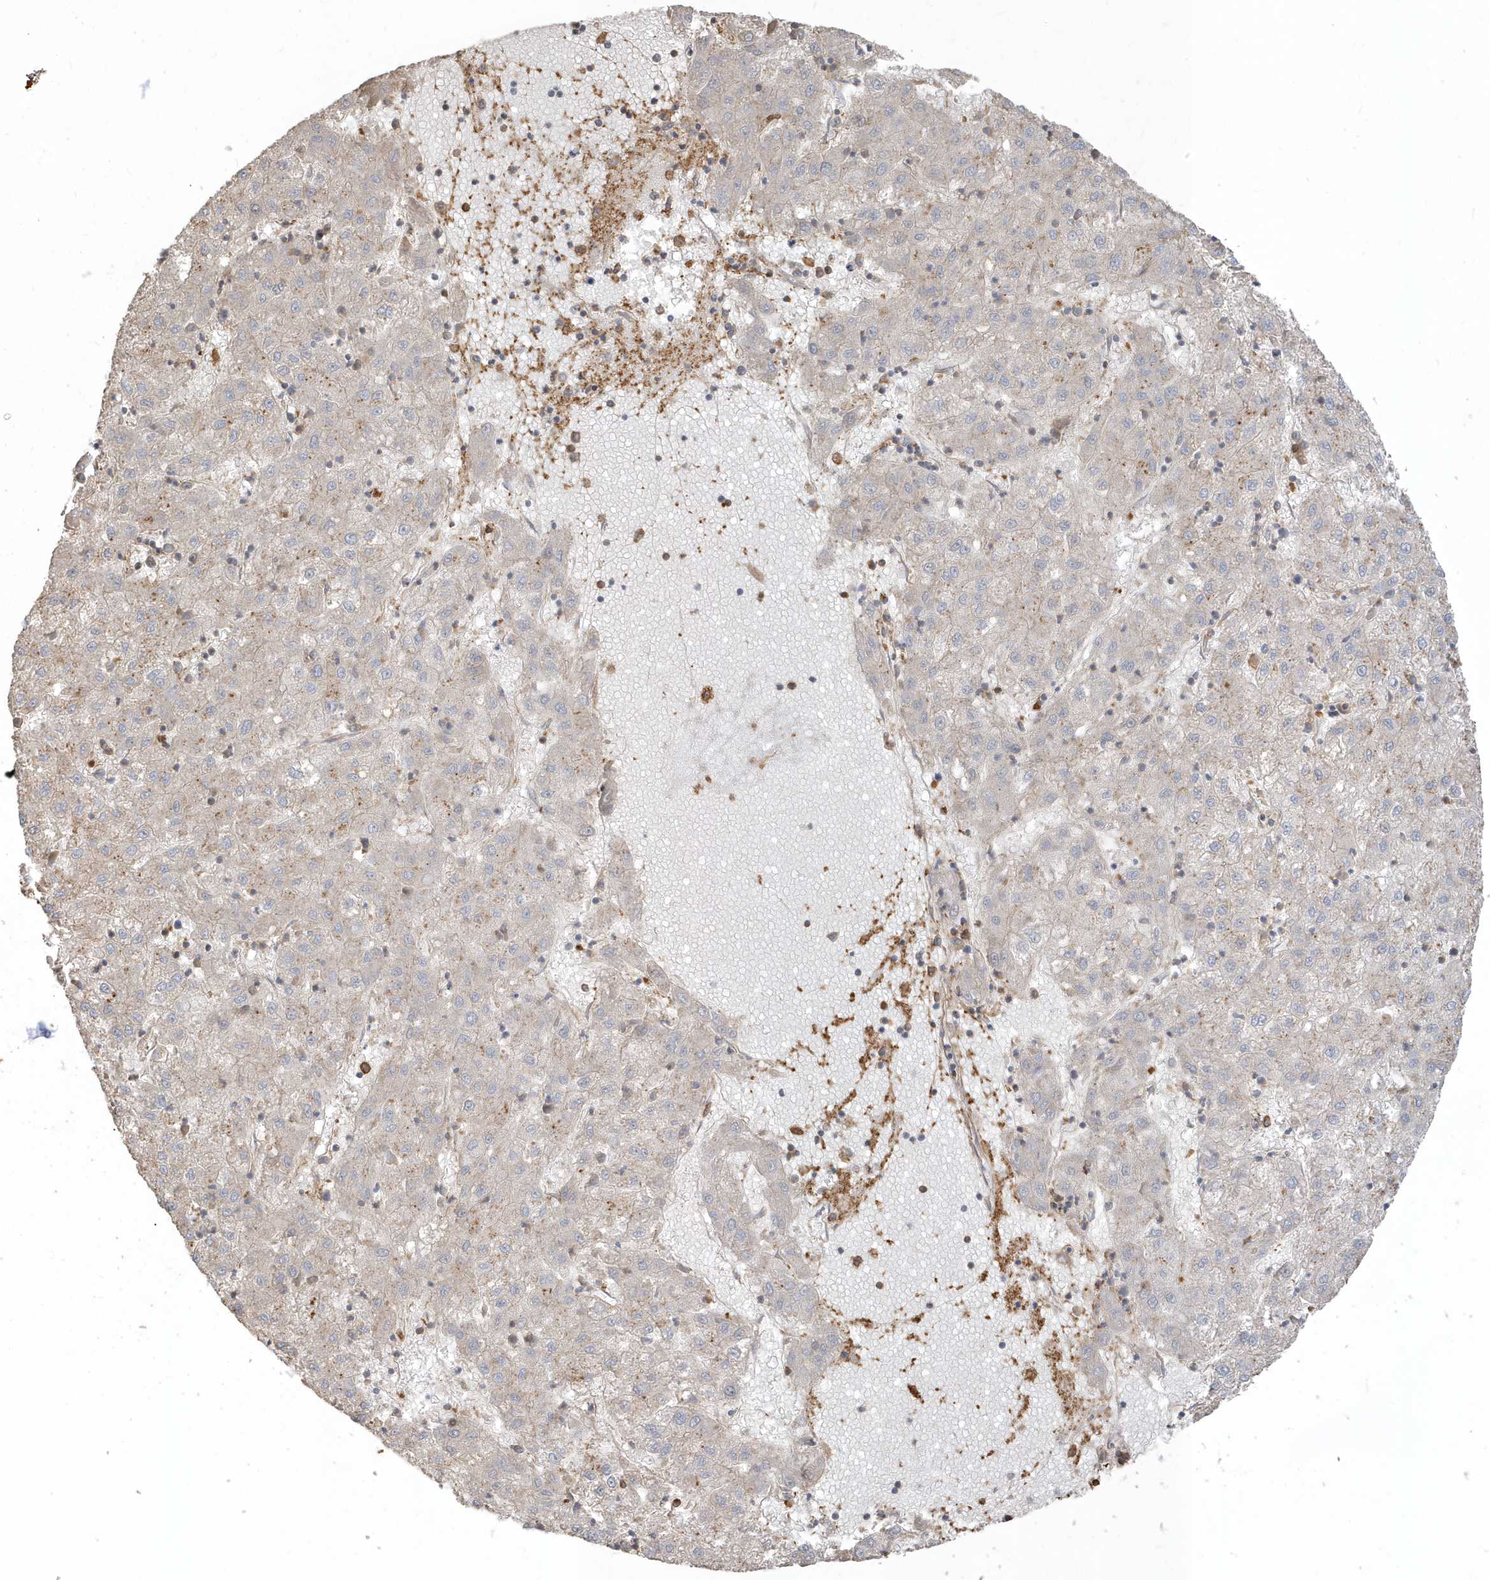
{"staining": {"intensity": "negative", "quantity": "none", "location": "none"}, "tissue": "liver cancer", "cell_type": "Tumor cells", "image_type": "cancer", "snomed": [{"axis": "morphology", "description": "Carcinoma, Hepatocellular, NOS"}, {"axis": "topography", "description": "Liver"}], "caption": "Image shows no significant protein expression in tumor cells of hepatocellular carcinoma (liver).", "gene": "ZBTB8A", "patient": {"sex": "male", "age": 72}}